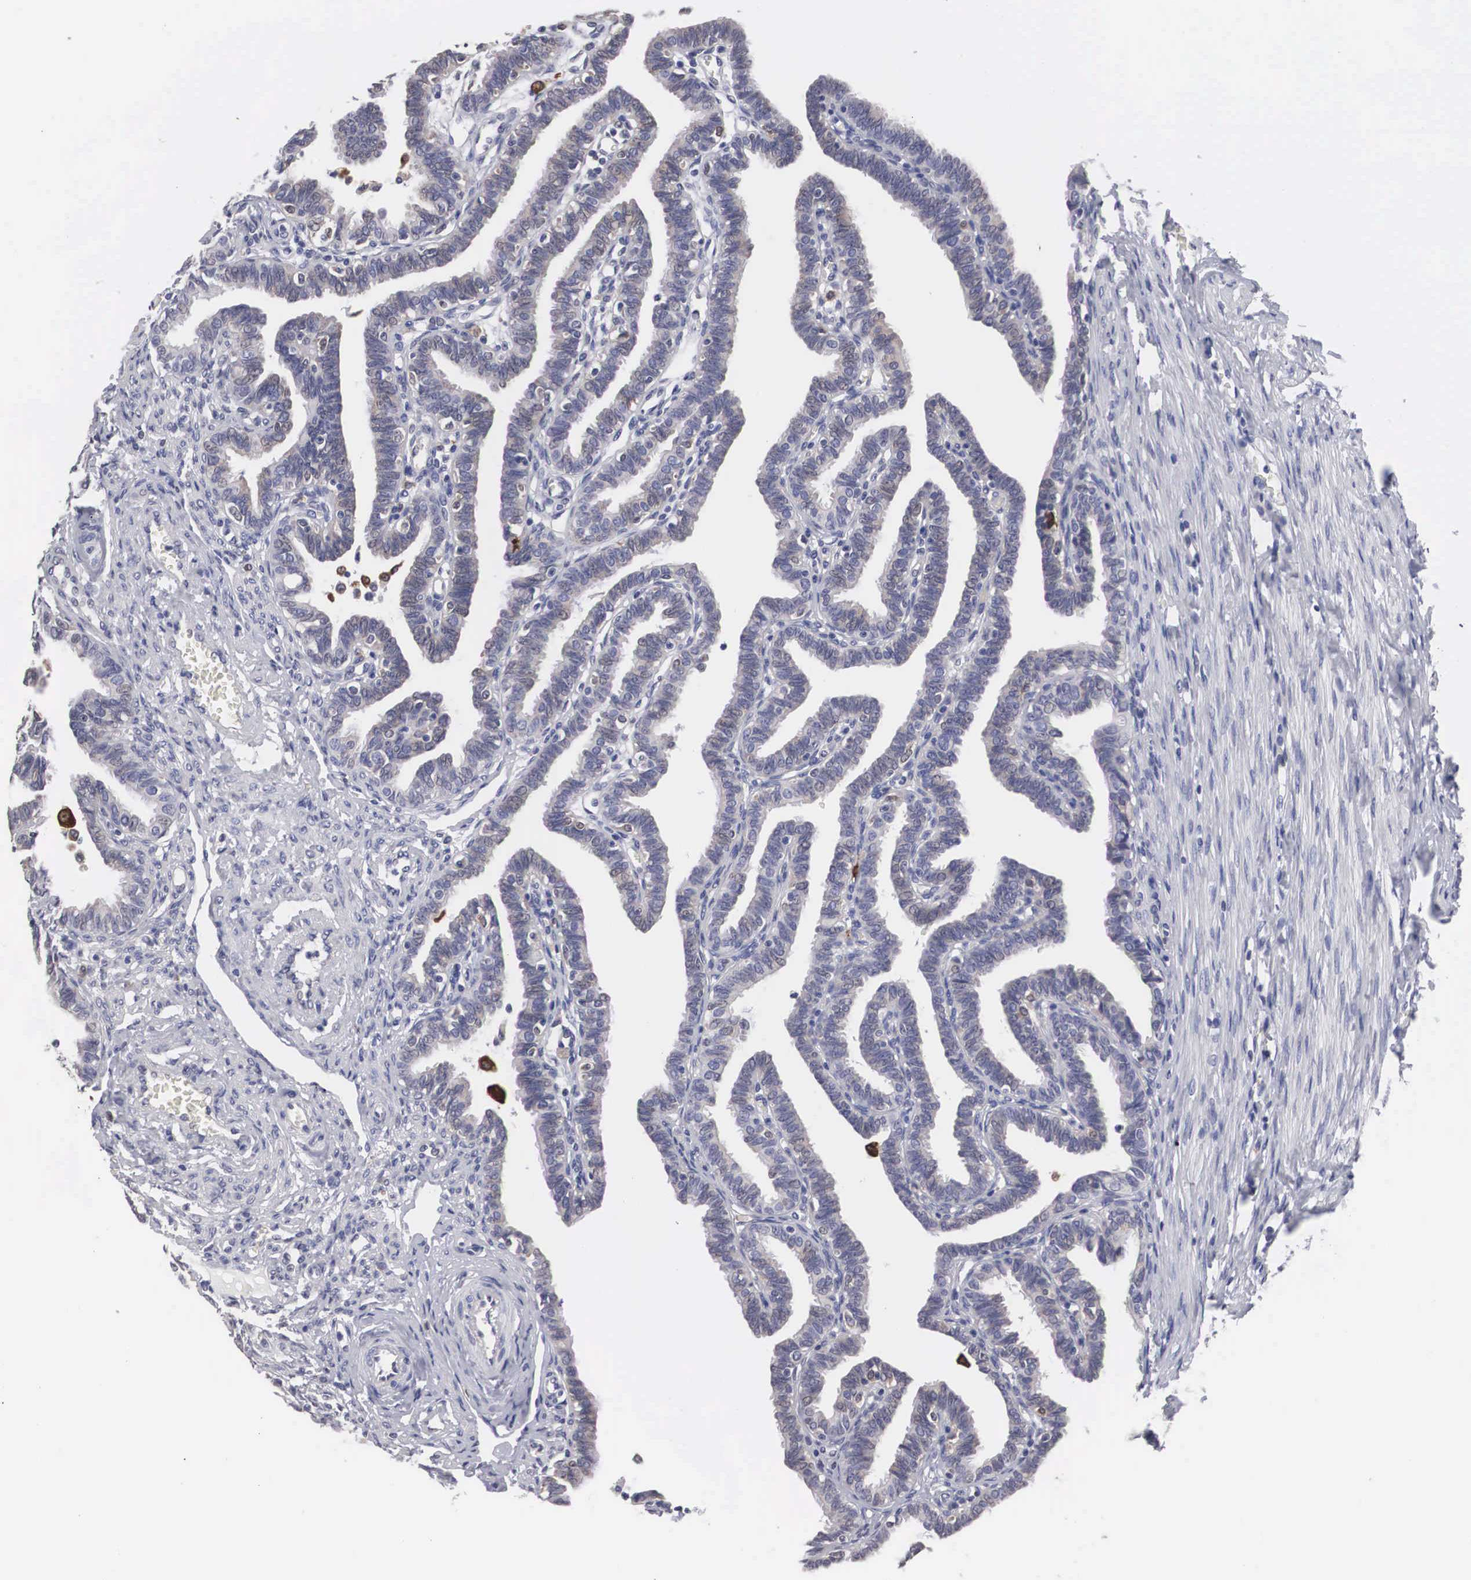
{"staining": {"intensity": "weak", "quantity": "25%-75%", "location": "cytoplasmic/membranous"}, "tissue": "fallopian tube", "cell_type": "Glandular cells", "image_type": "normal", "snomed": [{"axis": "morphology", "description": "Normal tissue, NOS"}, {"axis": "topography", "description": "Fallopian tube"}], "caption": "Brown immunohistochemical staining in normal fallopian tube exhibits weak cytoplasmic/membranous positivity in about 25%-75% of glandular cells. The staining is performed using DAB brown chromogen to label protein expression. The nuclei are counter-stained blue using hematoxylin.", "gene": "HMOX1", "patient": {"sex": "female", "age": 41}}